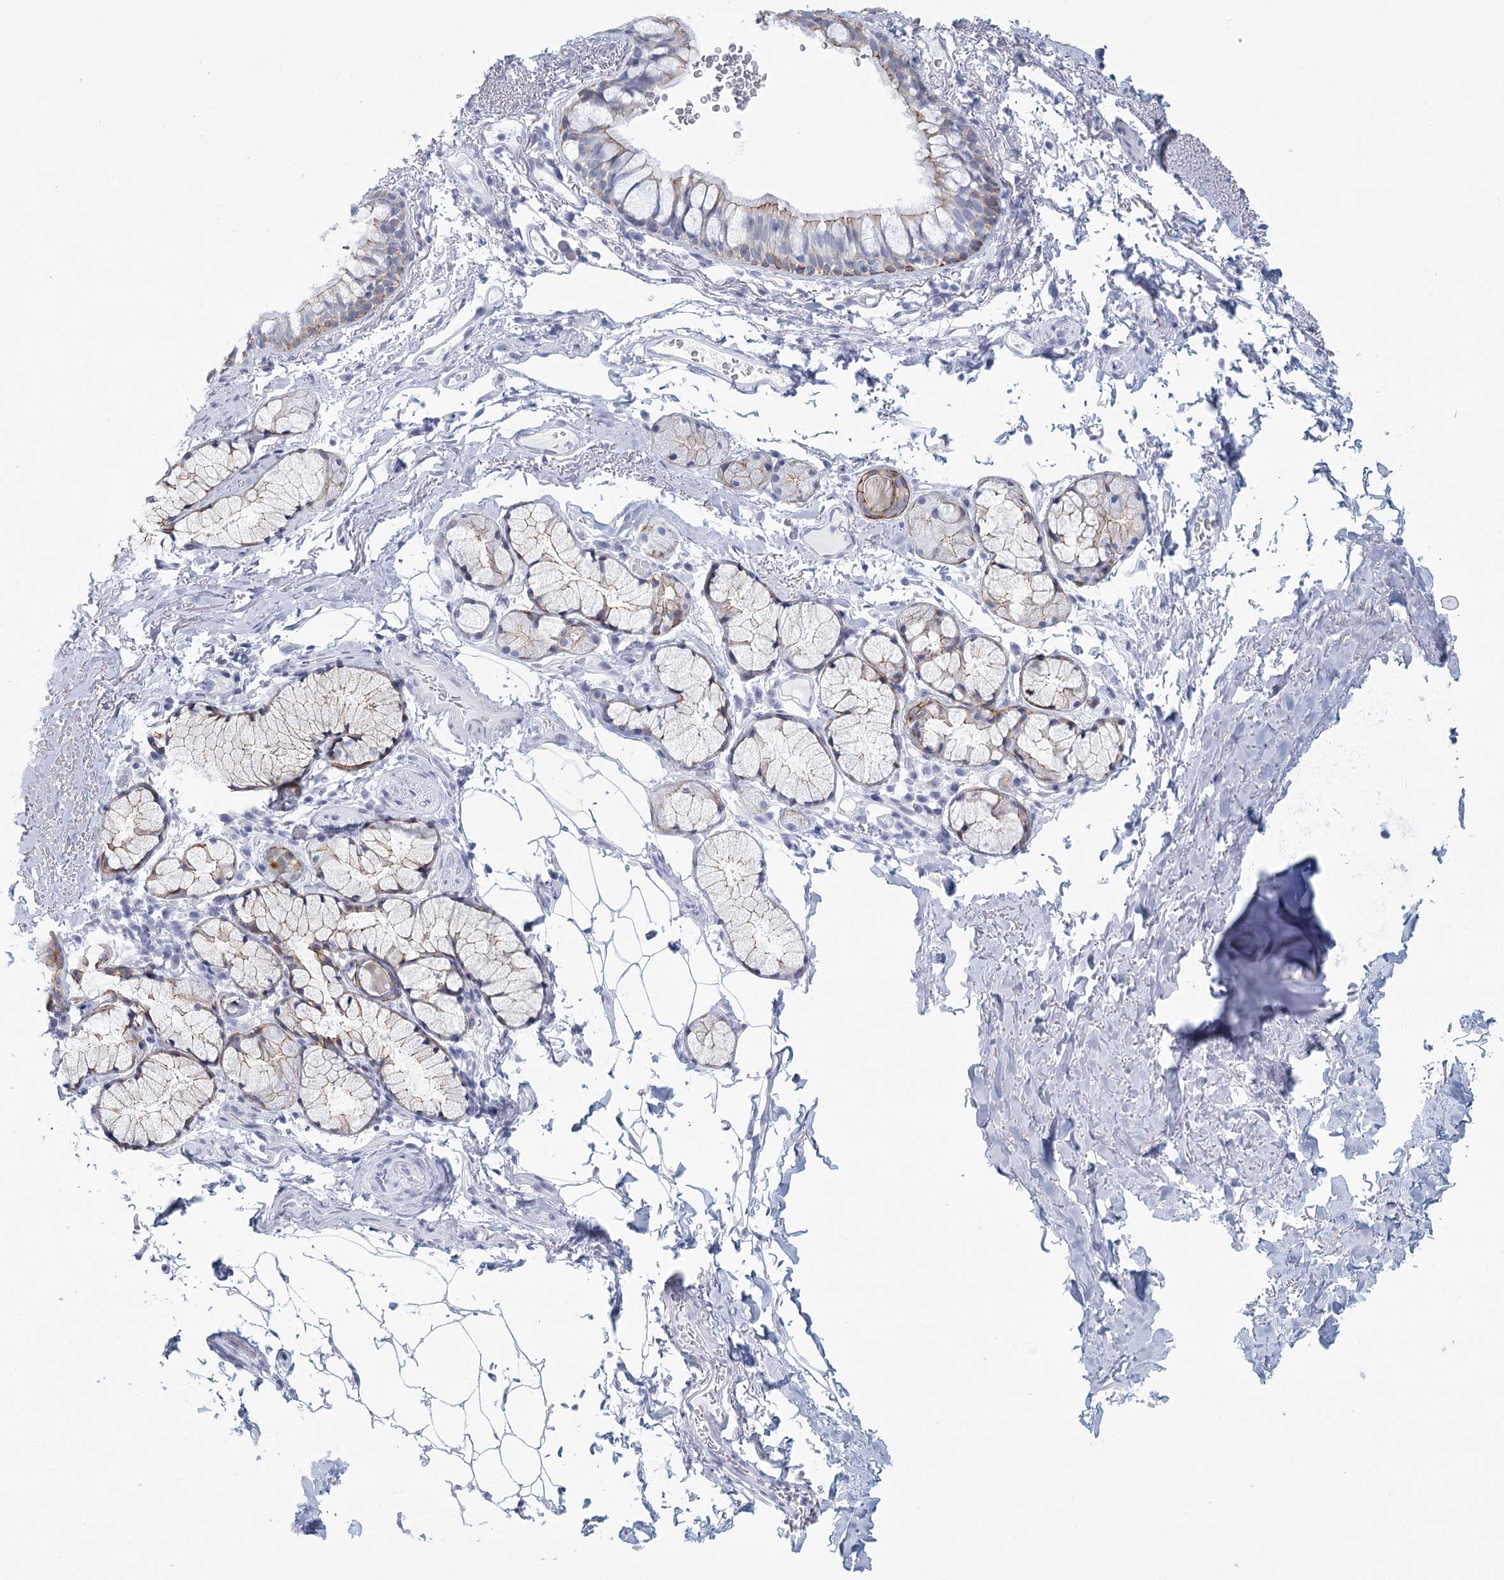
{"staining": {"intensity": "weak", "quantity": "25%-75%", "location": "cytoplasmic/membranous"}, "tissue": "bronchus", "cell_type": "Respiratory epithelial cells", "image_type": "normal", "snomed": [{"axis": "morphology", "description": "Normal tissue, NOS"}, {"axis": "topography", "description": "Cartilage tissue"}, {"axis": "topography", "description": "Bronchus"}], "caption": "A brown stain labels weak cytoplasmic/membranous positivity of a protein in respiratory epithelial cells of unremarkable human bronchus. (brown staining indicates protein expression, while blue staining denotes nuclei).", "gene": "WNT8B", "patient": {"sex": "female", "age": 73}}